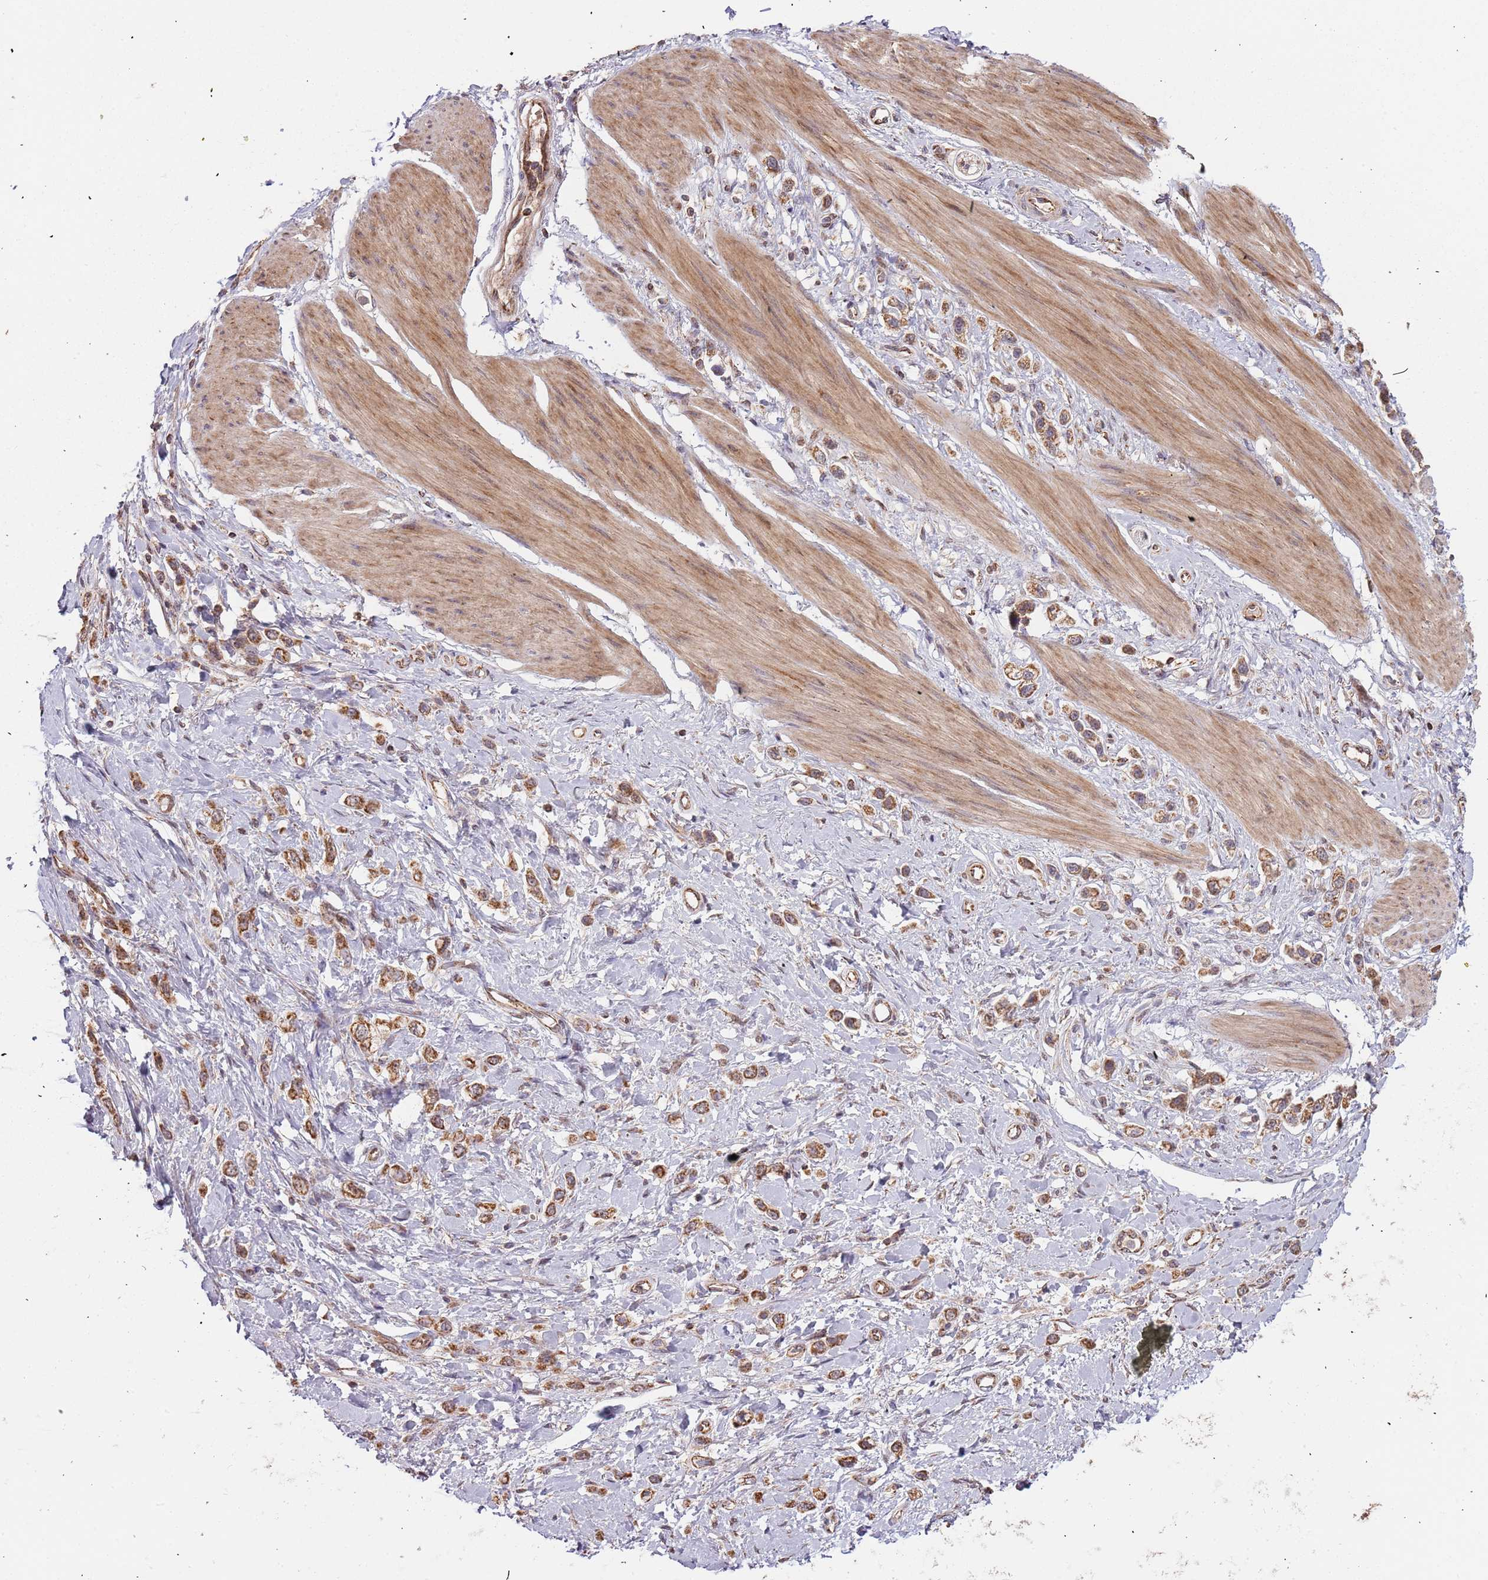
{"staining": {"intensity": "moderate", "quantity": ">75%", "location": "cytoplasmic/membranous"}, "tissue": "stomach cancer", "cell_type": "Tumor cells", "image_type": "cancer", "snomed": [{"axis": "morphology", "description": "Adenocarcinoma, NOS"}, {"axis": "topography", "description": "Stomach"}], "caption": "Immunohistochemistry (IHC) micrograph of adenocarcinoma (stomach) stained for a protein (brown), which demonstrates medium levels of moderate cytoplasmic/membranous staining in about >75% of tumor cells.", "gene": "IL17RD", "patient": {"sex": "female", "age": 65}}